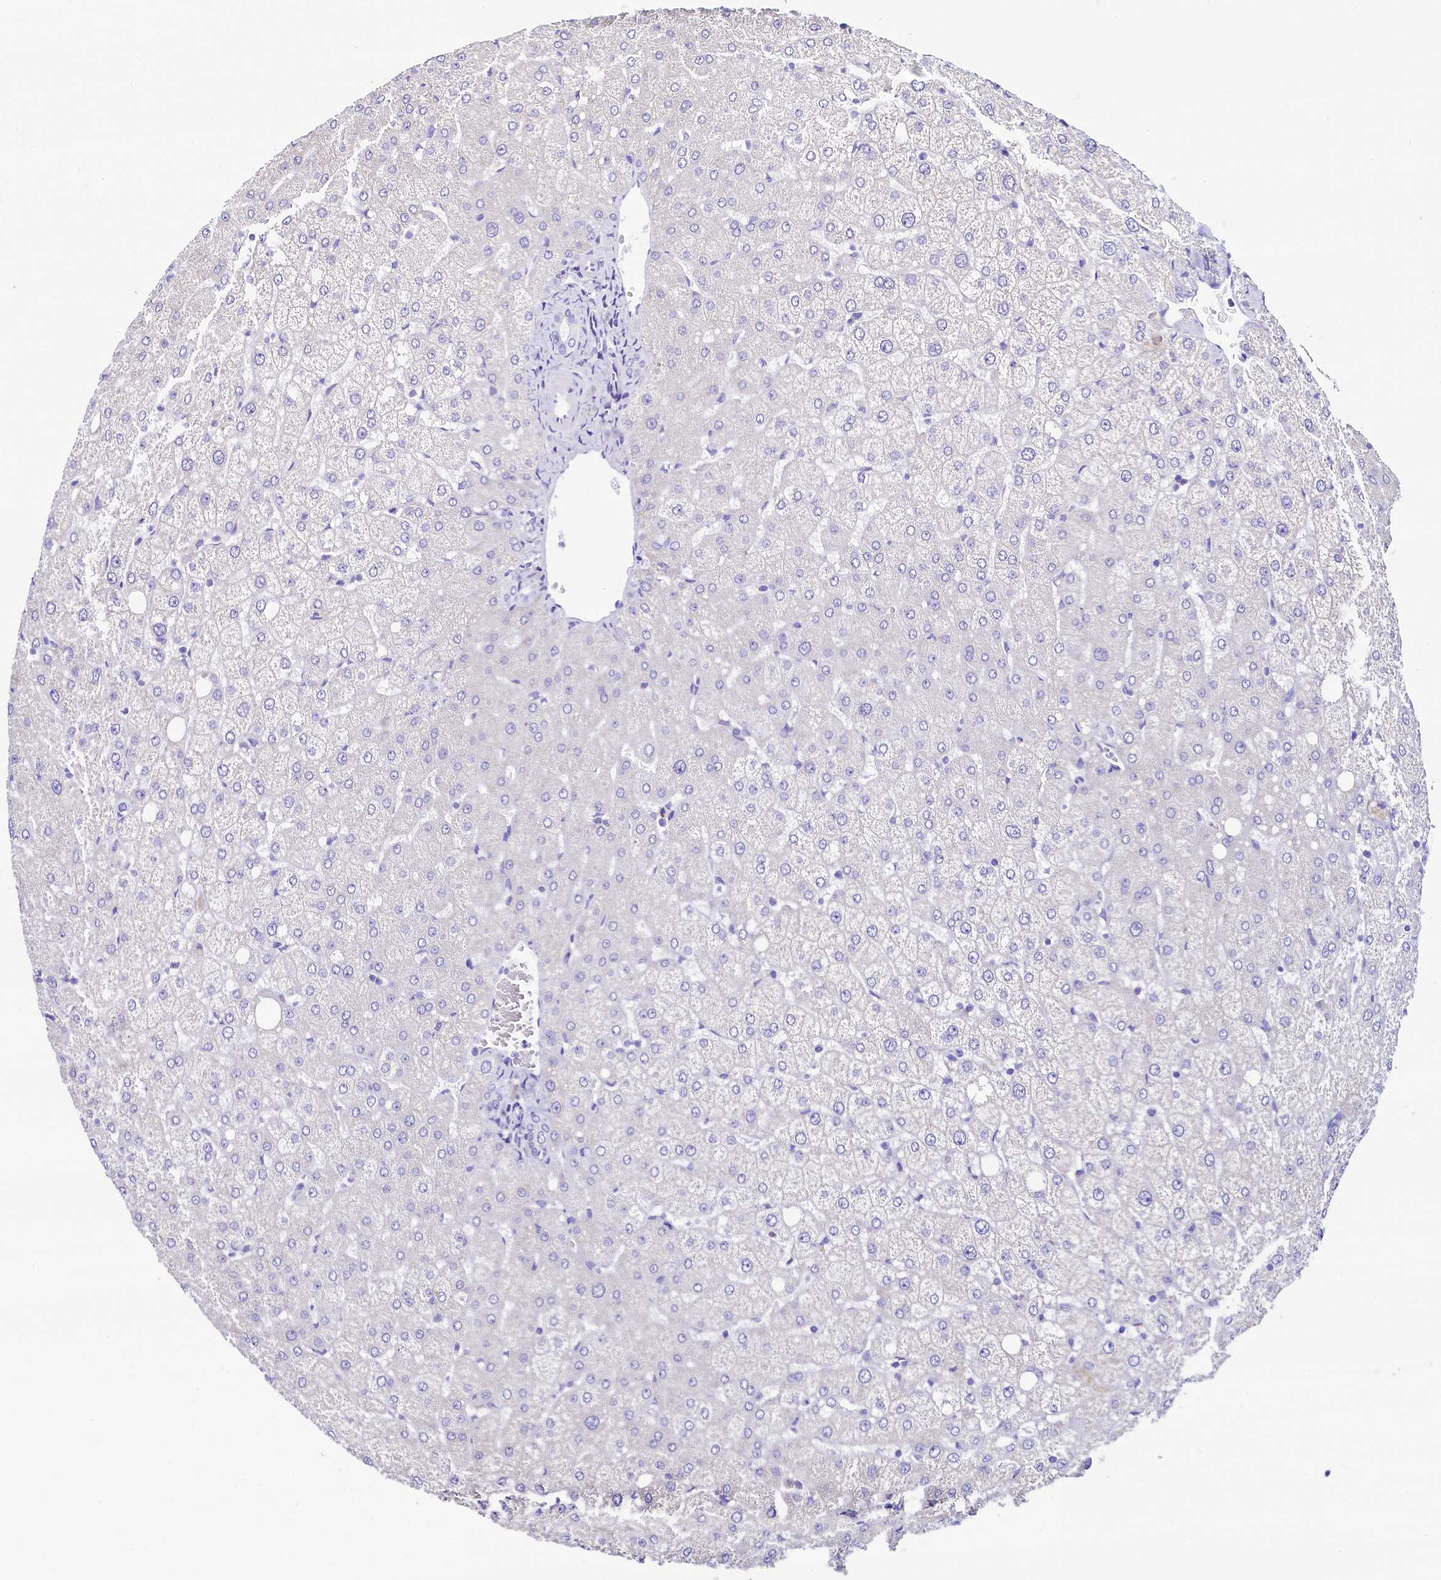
{"staining": {"intensity": "negative", "quantity": "none", "location": "none"}, "tissue": "liver", "cell_type": "Cholangiocytes", "image_type": "normal", "snomed": [{"axis": "morphology", "description": "Normal tissue, NOS"}, {"axis": "topography", "description": "Liver"}], "caption": "This micrograph is of normal liver stained with IHC to label a protein in brown with the nuclei are counter-stained blue. There is no expression in cholangiocytes.", "gene": "RBP3", "patient": {"sex": "female", "age": 54}}